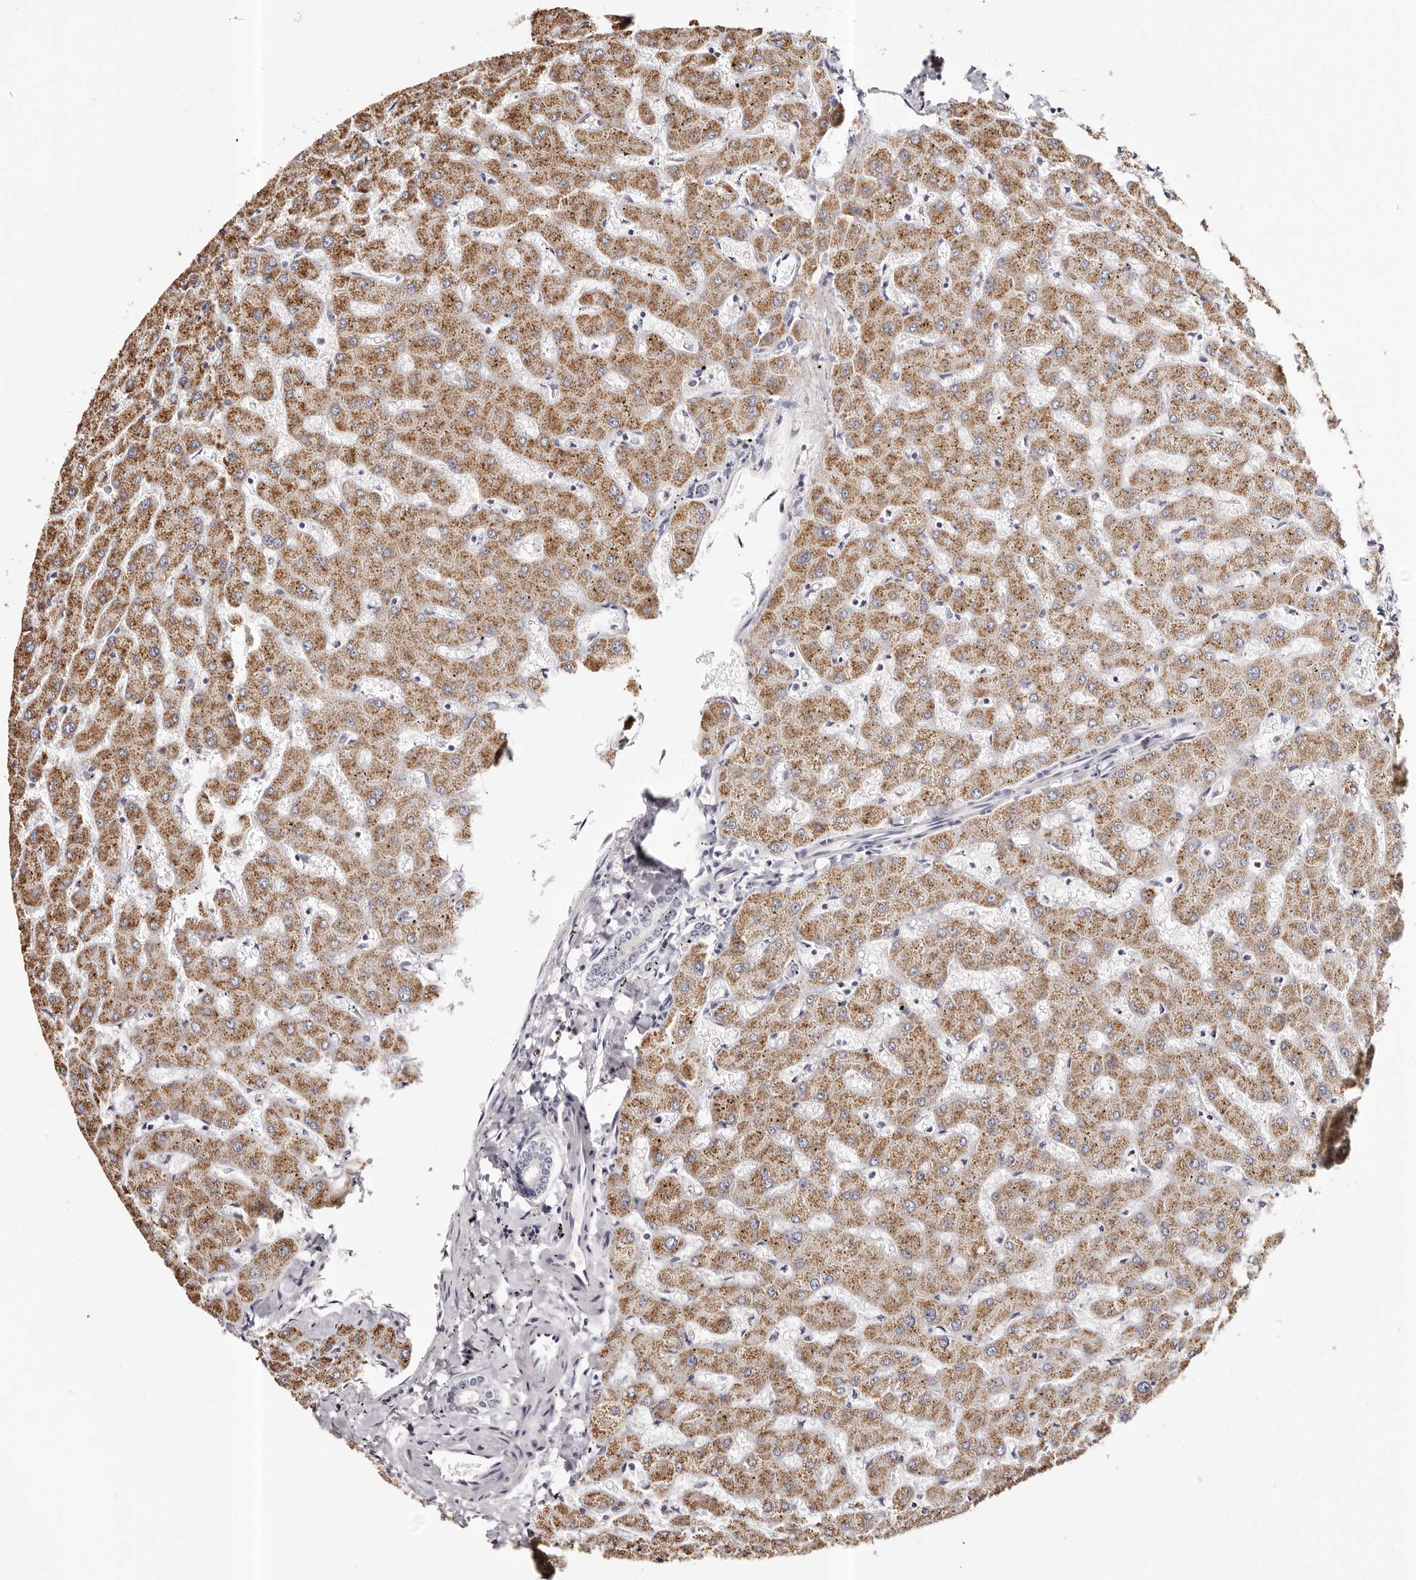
{"staining": {"intensity": "negative", "quantity": "none", "location": "none"}, "tissue": "liver", "cell_type": "Cholangiocytes", "image_type": "normal", "snomed": [{"axis": "morphology", "description": "Normal tissue, NOS"}, {"axis": "topography", "description": "Liver"}], "caption": "High power microscopy histopathology image of an immunohistochemistry (IHC) image of normal liver, revealing no significant staining in cholangiocytes. (DAB (3,3'-diaminobenzidine) immunohistochemistry (IHC), high magnification).", "gene": "ROM1", "patient": {"sex": "female", "age": 63}}